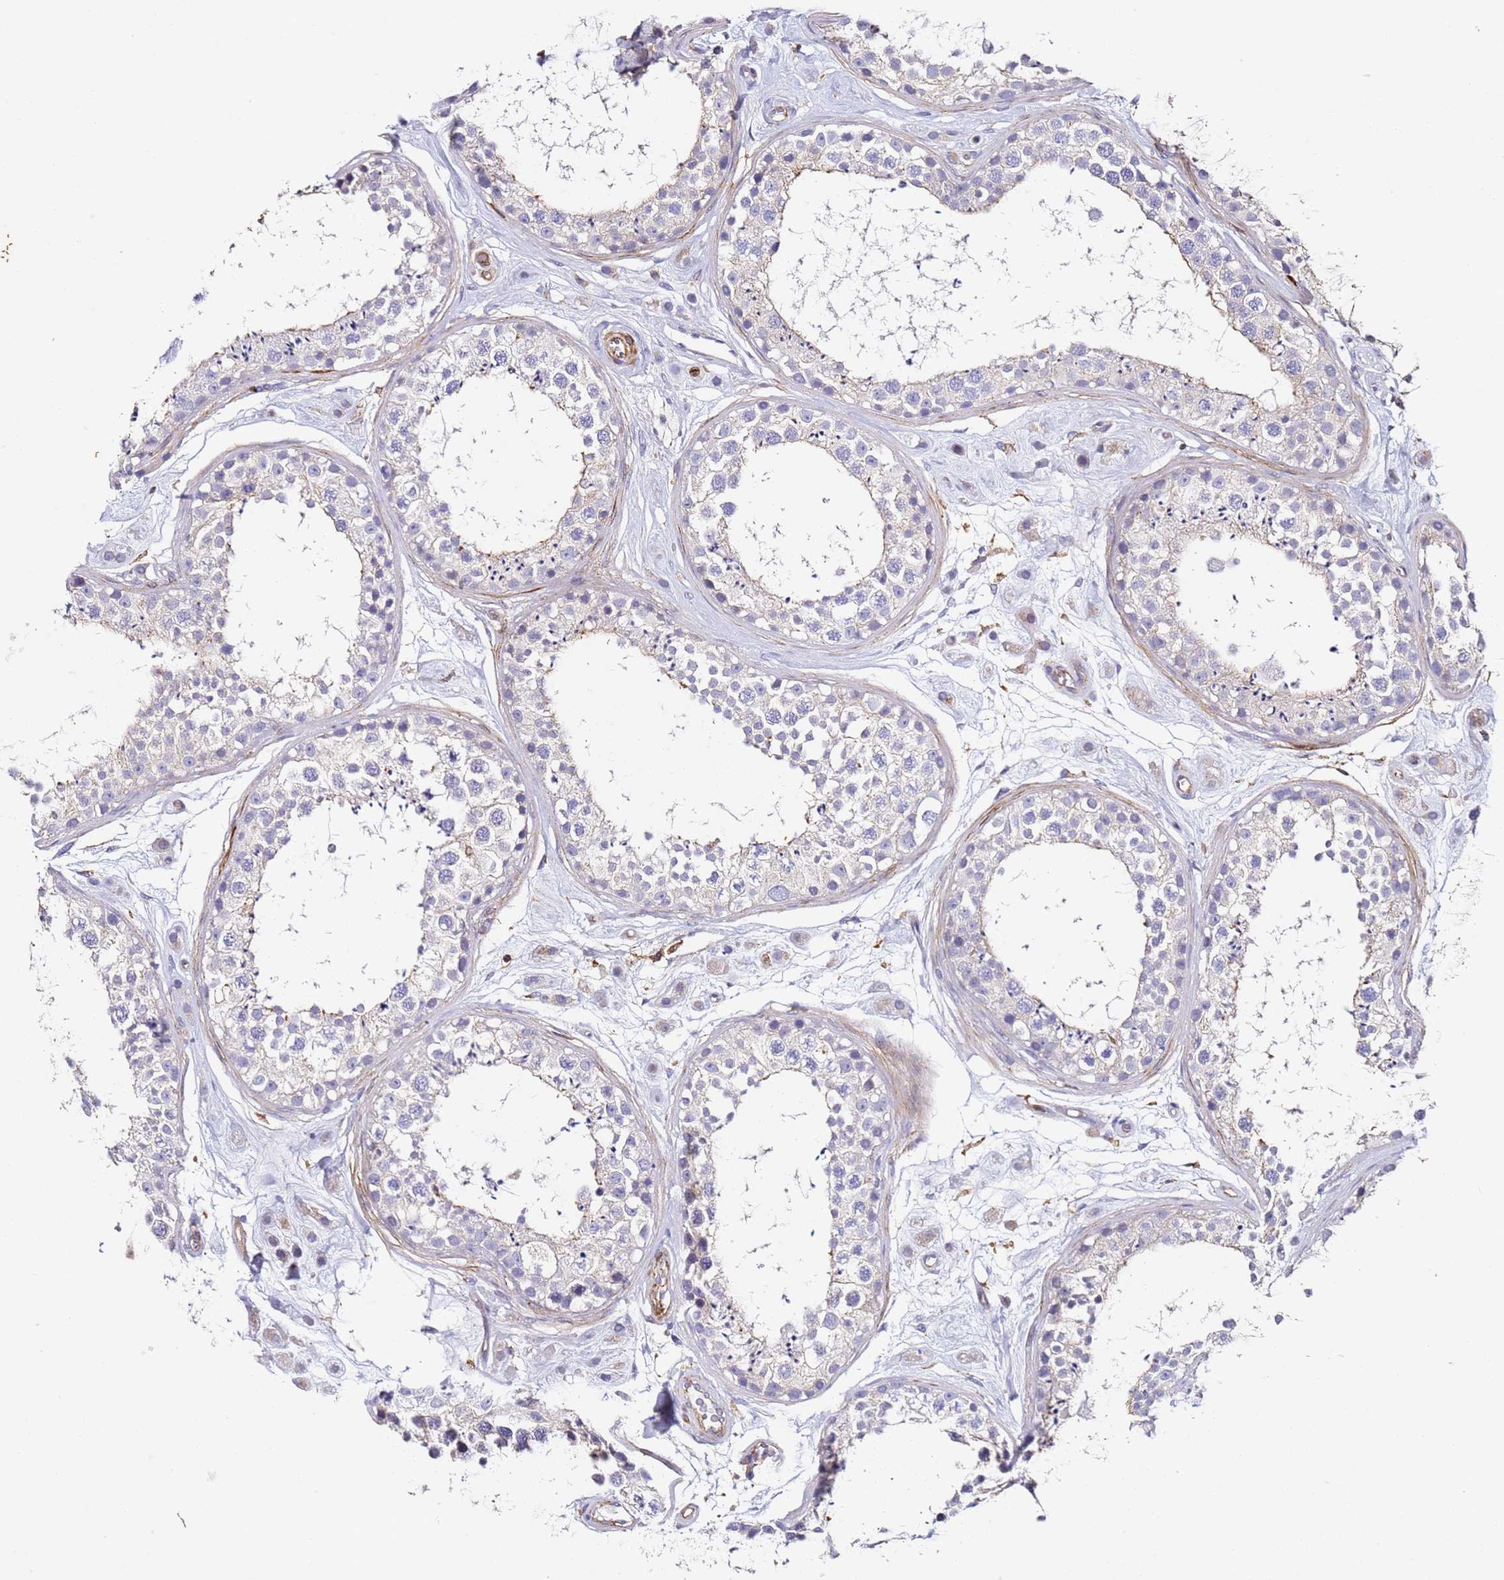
{"staining": {"intensity": "negative", "quantity": "none", "location": "none"}, "tissue": "testis", "cell_type": "Cells in seminiferous ducts", "image_type": "normal", "snomed": [{"axis": "morphology", "description": "Normal tissue, NOS"}, {"axis": "topography", "description": "Testis"}], "caption": "Testis stained for a protein using immunohistochemistry exhibits no positivity cells in seminiferous ducts.", "gene": "ZNF671", "patient": {"sex": "male", "age": 25}}